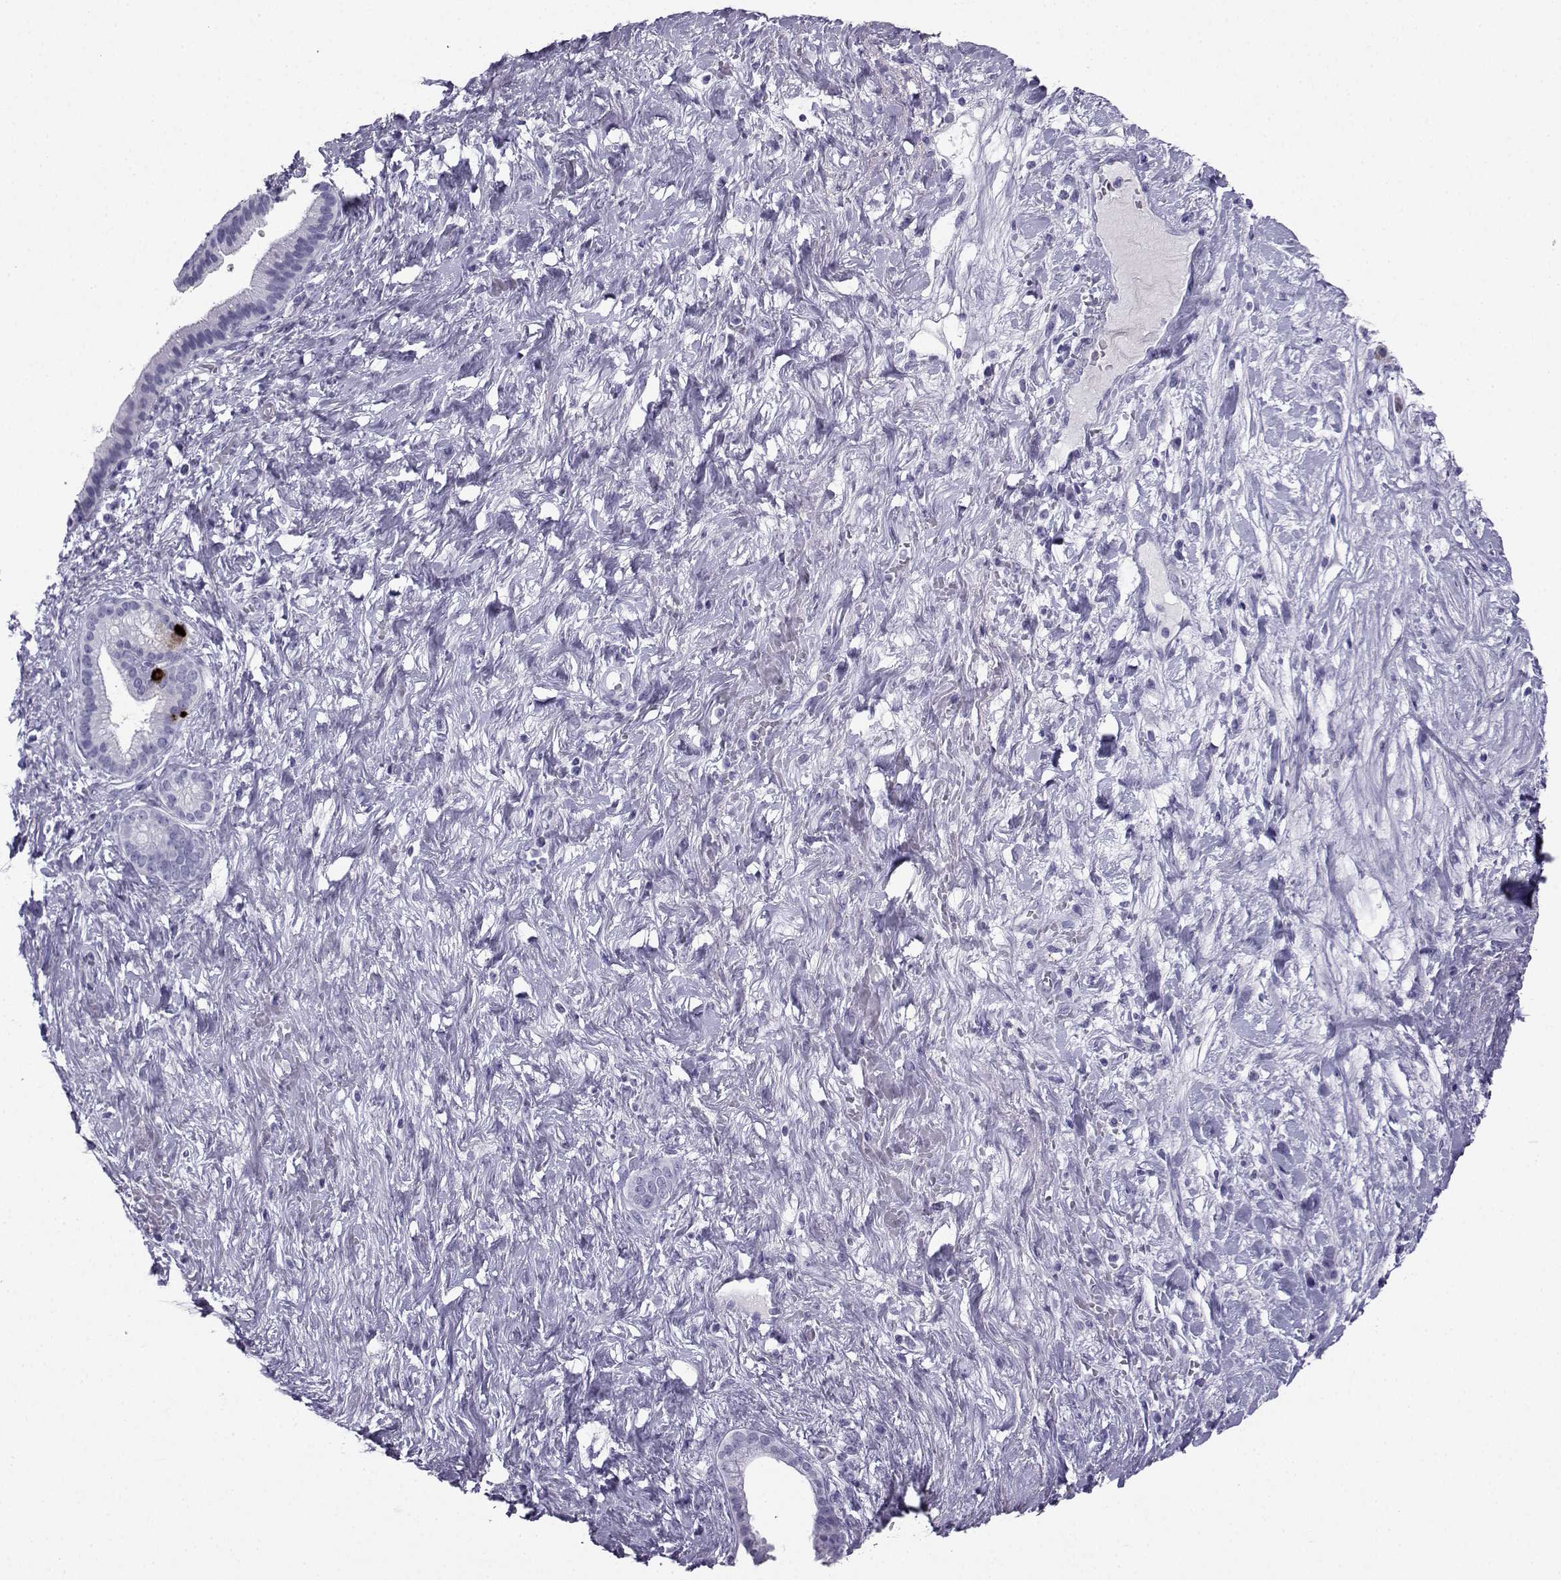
{"staining": {"intensity": "negative", "quantity": "none", "location": "none"}, "tissue": "pancreatic cancer", "cell_type": "Tumor cells", "image_type": "cancer", "snomed": [{"axis": "morphology", "description": "Adenocarcinoma, NOS"}, {"axis": "topography", "description": "Pancreas"}], "caption": "This is an immunohistochemistry (IHC) image of pancreatic adenocarcinoma. There is no expression in tumor cells.", "gene": "SST", "patient": {"sex": "male", "age": 44}}